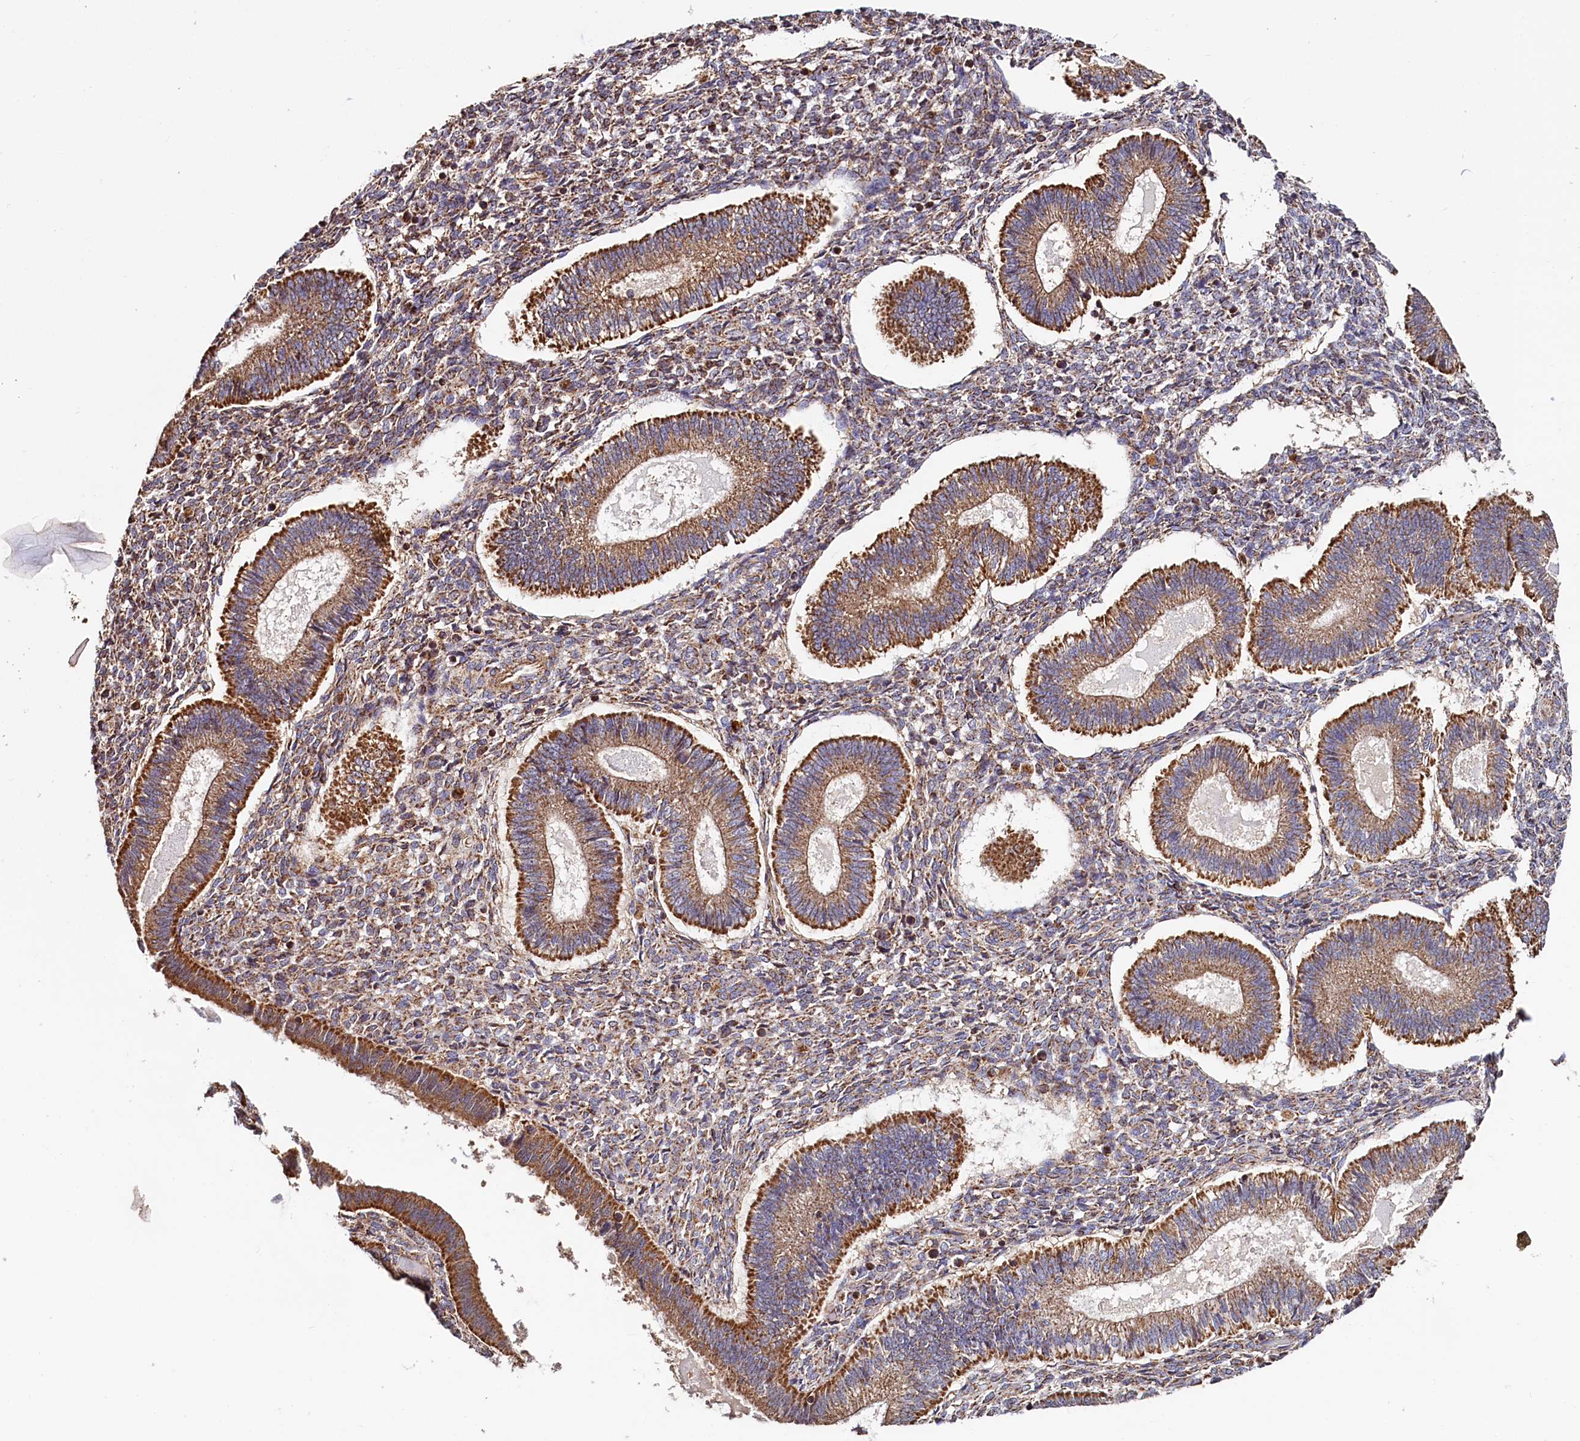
{"staining": {"intensity": "moderate", "quantity": "25%-75%", "location": "cytoplasmic/membranous"}, "tissue": "endometrium", "cell_type": "Cells in endometrial stroma", "image_type": "normal", "snomed": [{"axis": "morphology", "description": "Normal tissue, NOS"}, {"axis": "topography", "description": "Endometrium"}], "caption": "Endometrium stained with immunohistochemistry (IHC) exhibits moderate cytoplasmic/membranous staining in approximately 25%-75% of cells in endometrial stroma.", "gene": "NUDT15", "patient": {"sex": "female", "age": 25}}